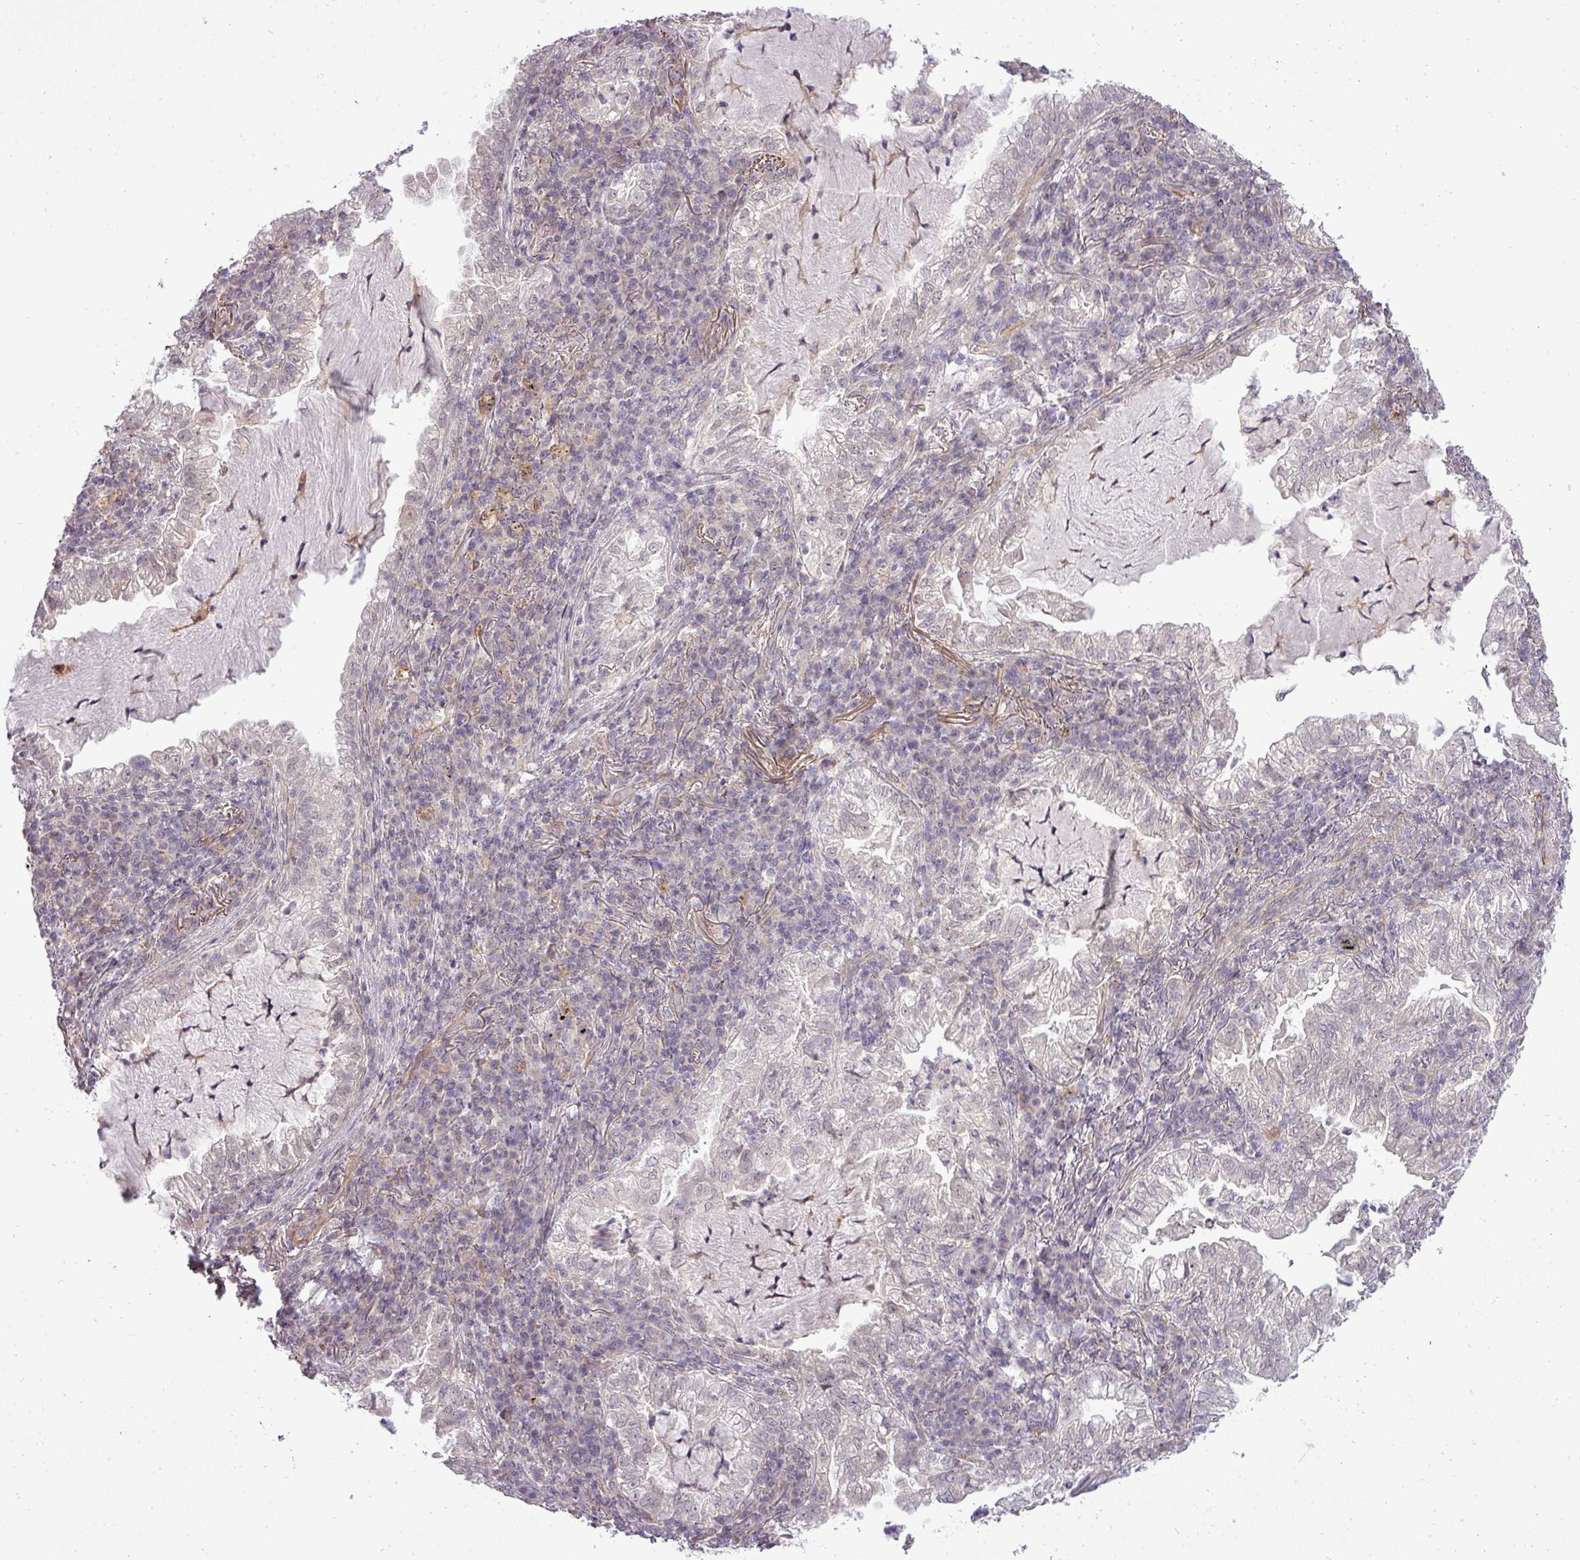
{"staining": {"intensity": "negative", "quantity": "none", "location": "none"}, "tissue": "lung cancer", "cell_type": "Tumor cells", "image_type": "cancer", "snomed": [{"axis": "morphology", "description": "Adenocarcinoma, NOS"}, {"axis": "topography", "description": "Lung"}], "caption": "Immunohistochemistry (IHC) histopathology image of neoplastic tissue: lung cancer stained with DAB displays no significant protein expression in tumor cells.", "gene": "PDRG1", "patient": {"sex": "female", "age": 73}}